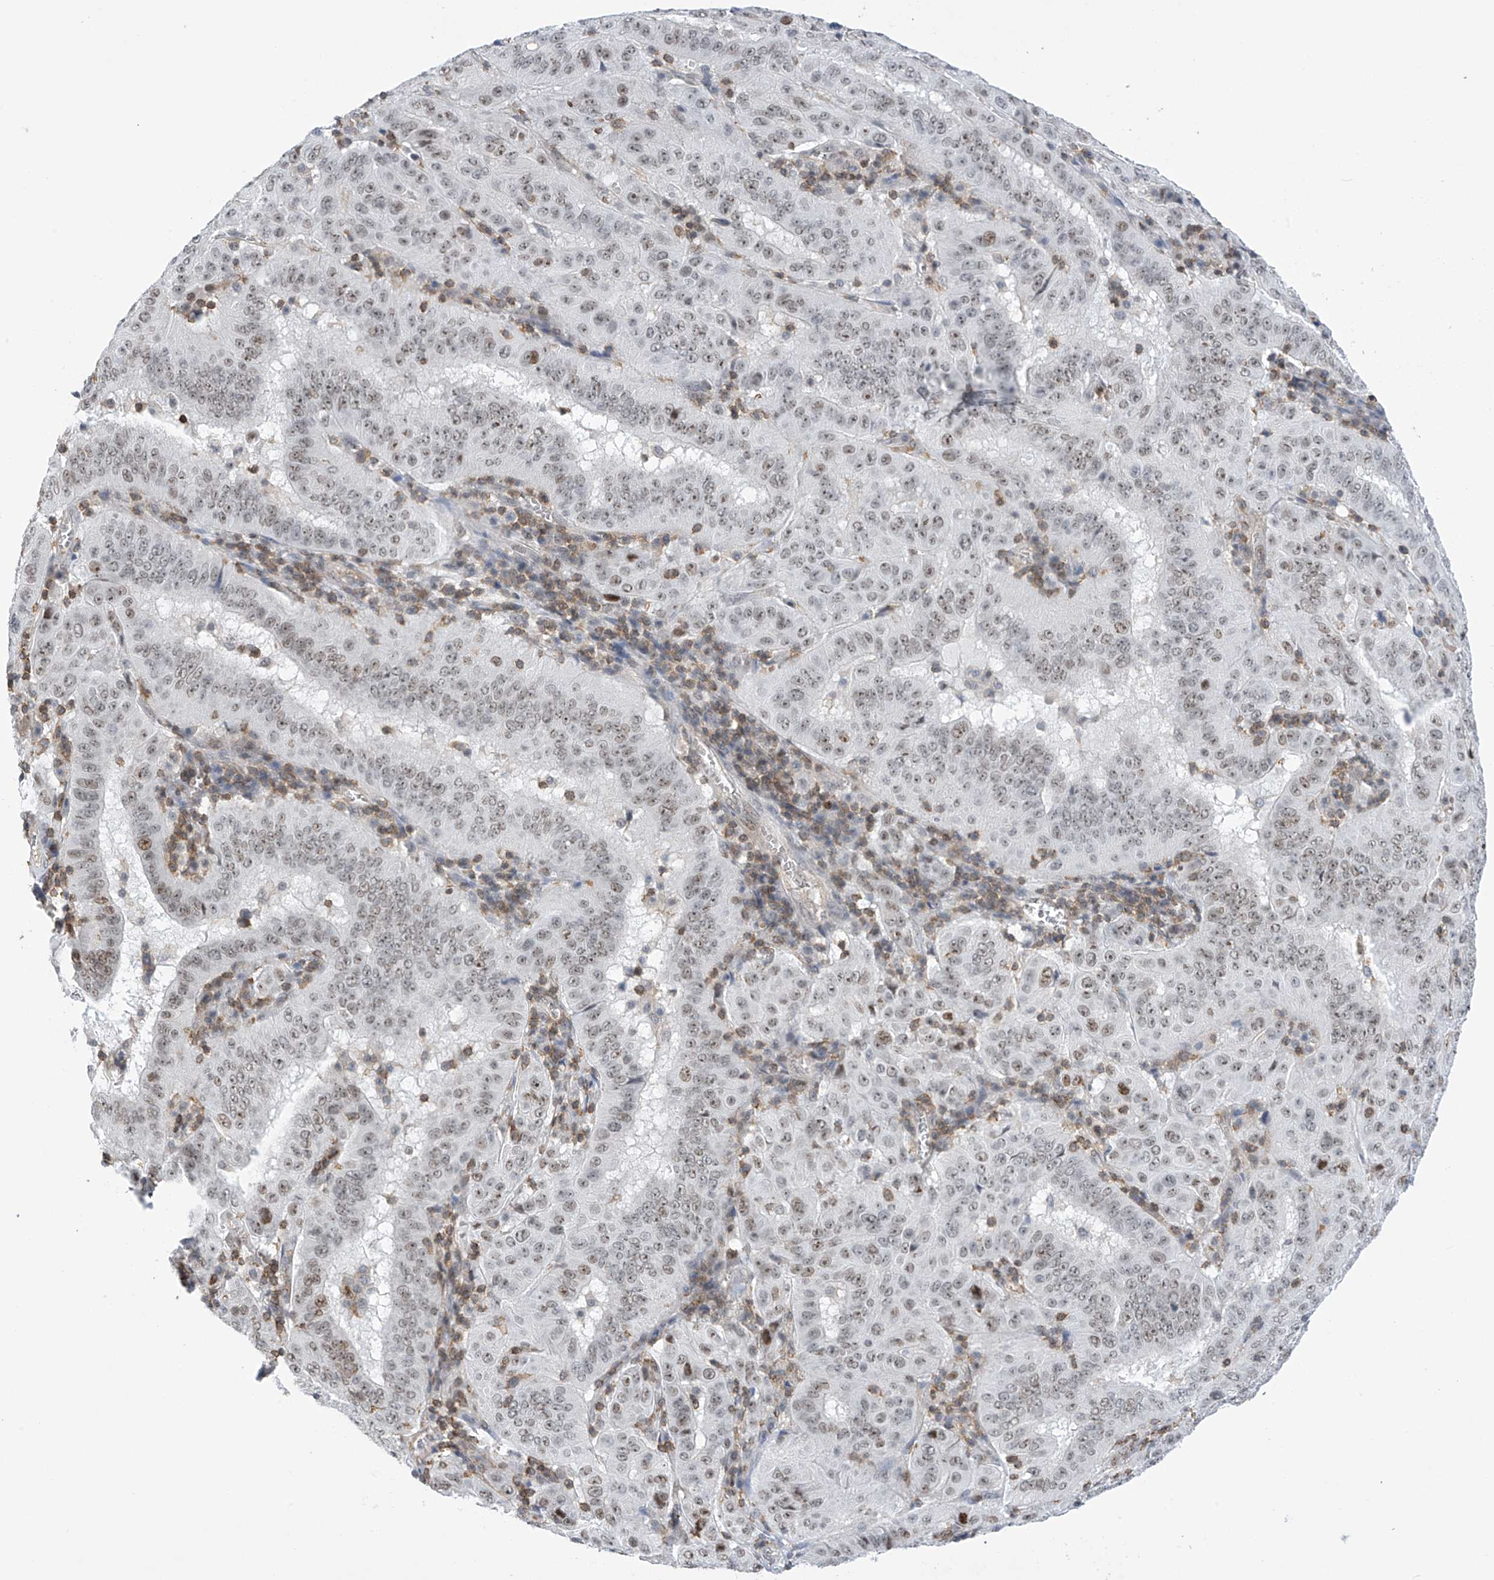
{"staining": {"intensity": "weak", "quantity": "25%-75%", "location": "nuclear"}, "tissue": "pancreatic cancer", "cell_type": "Tumor cells", "image_type": "cancer", "snomed": [{"axis": "morphology", "description": "Adenocarcinoma, NOS"}, {"axis": "topography", "description": "Pancreas"}], "caption": "A high-resolution image shows immunohistochemistry staining of pancreatic cancer (adenocarcinoma), which demonstrates weak nuclear positivity in approximately 25%-75% of tumor cells.", "gene": "MSL3", "patient": {"sex": "male", "age": 63}}